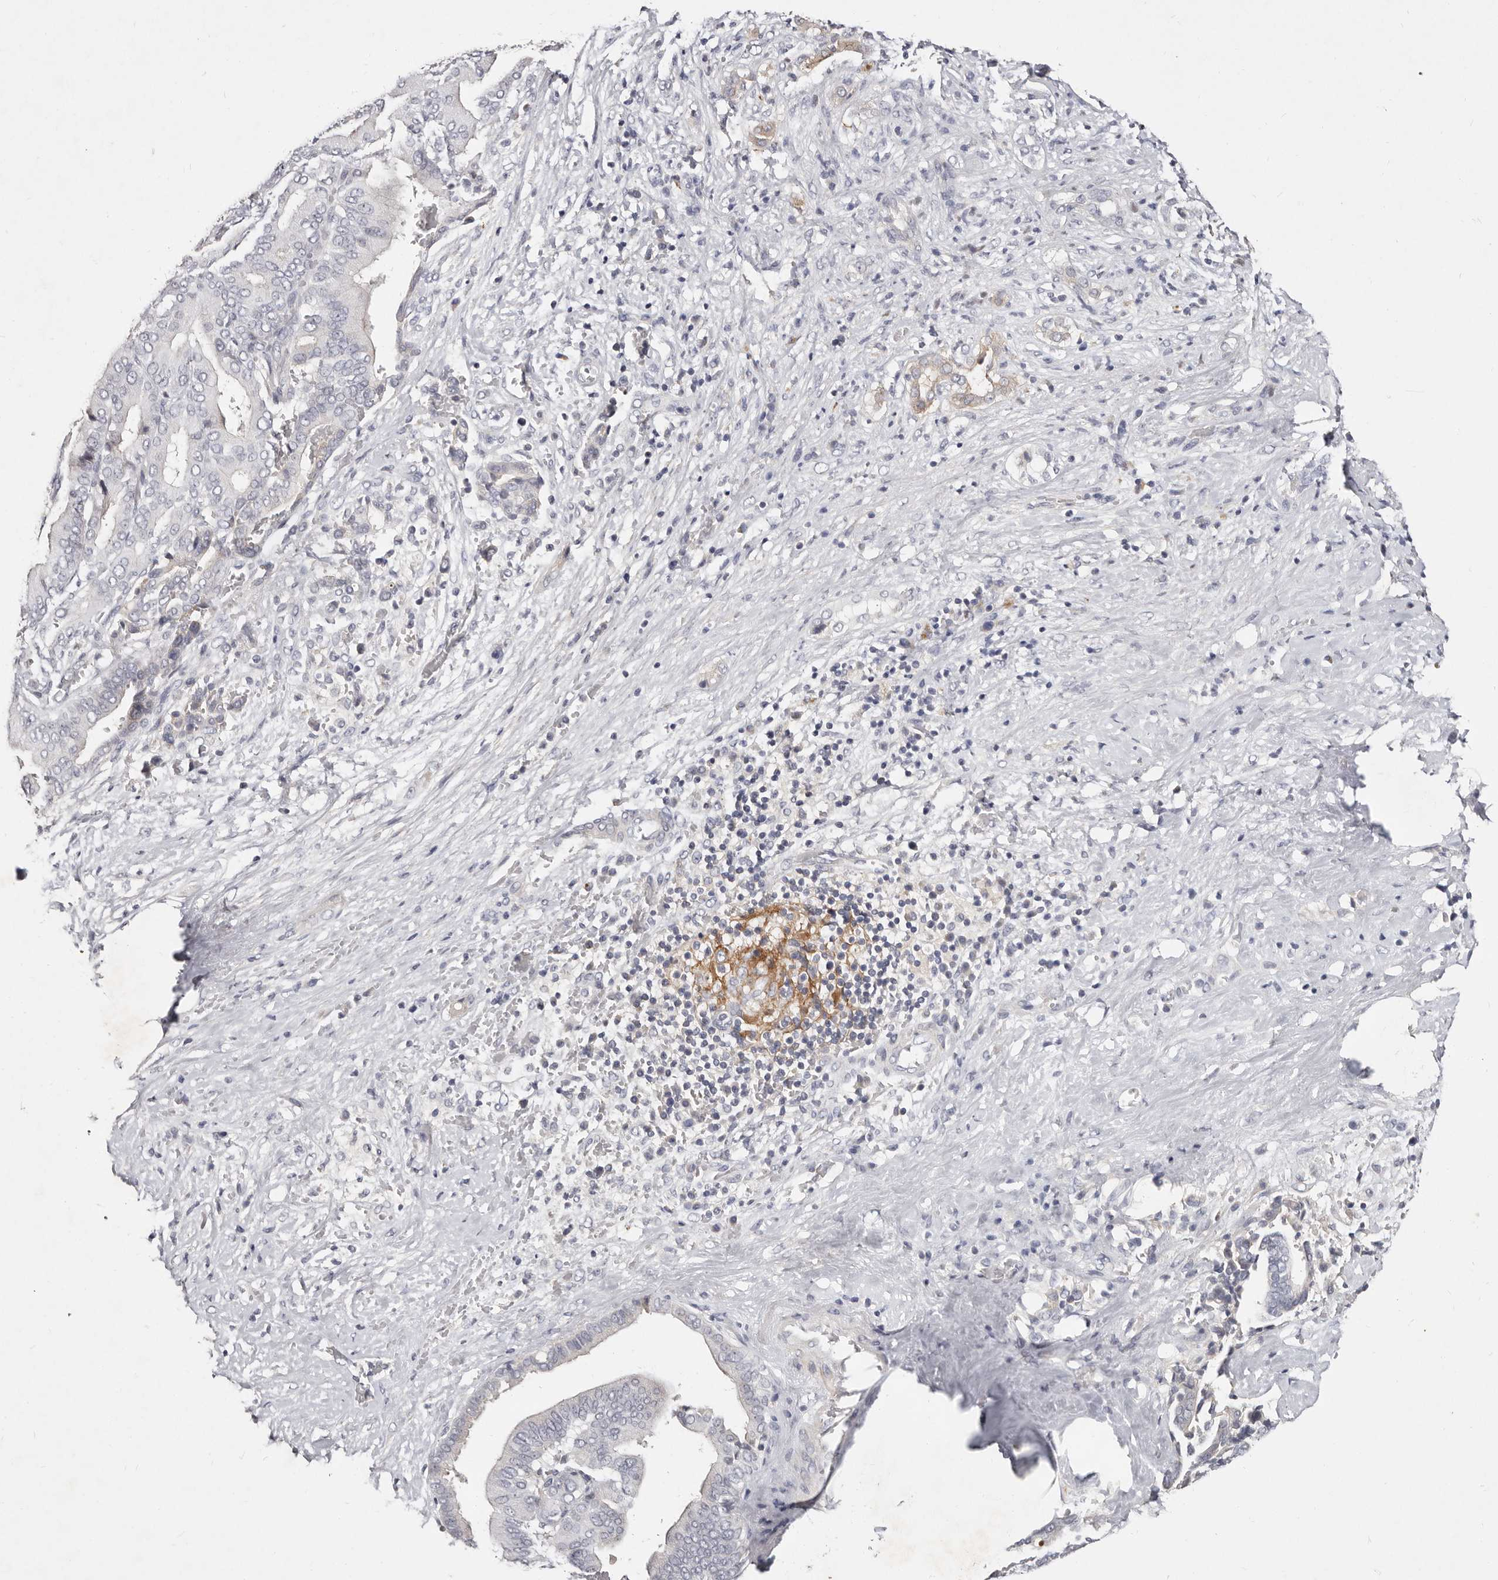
{"staining": {"intensity": "negative", "quantity": "none", "location": "none"}, "tissue": "liver cancer", "cell_type": "Tumor cells", "image_type": "cancer", "snomed": [{"axis": "morphology", "description": "Cholangiocarcinoma"}, {"axis": "topography", "description": "Liver"}], "caption": "DAB immunohistochemical staining of liver cholangiocarcinoma reveals no significant staining in tumor cells. (Brightfield microscopy of DAB immunohistochemistry at high magnification).", "gene": "MRPS33", "patient": {"sex": "female", "age": 75}}